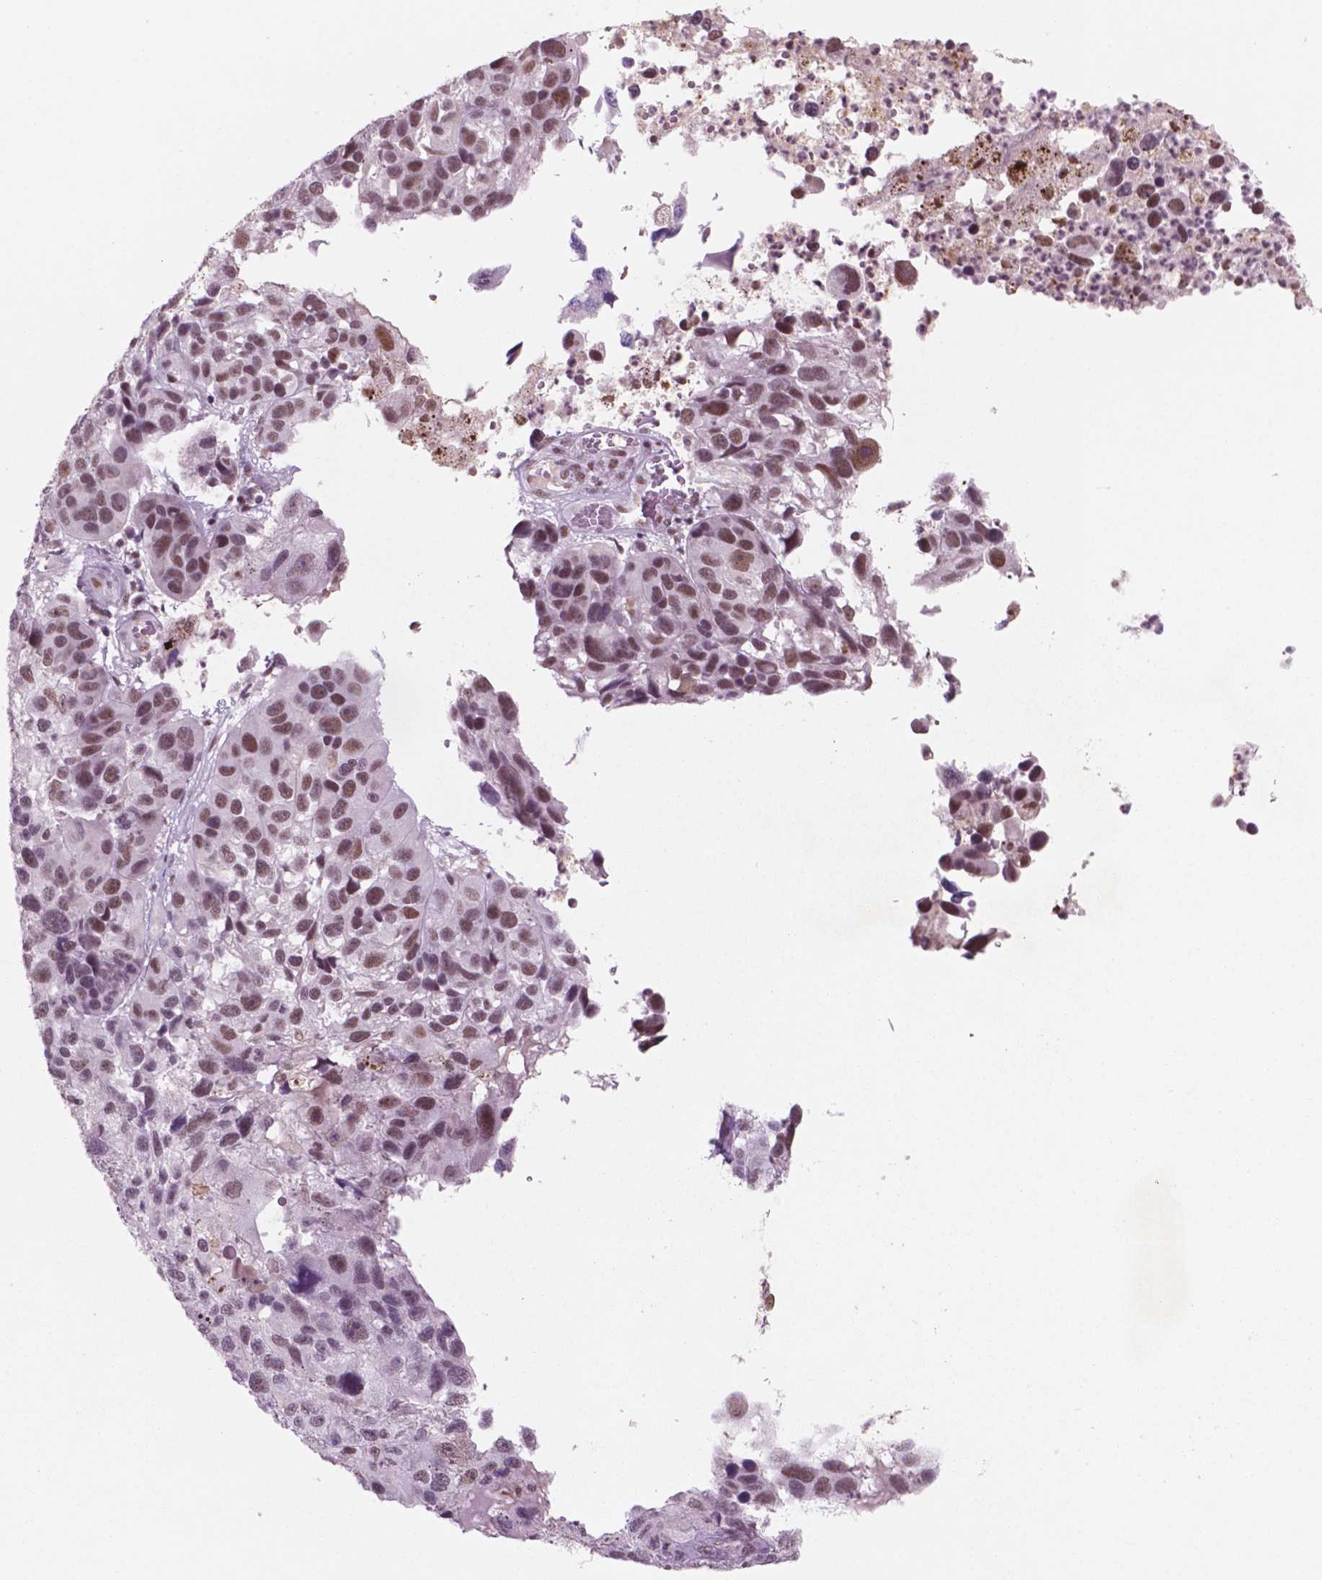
{"staining": {"intensity": "moderate", "quantity": "25%-75%", "location": "nuclear"}, "tissue": "melanoma", "cell_type": "Tumor cells", "image_type": "cancer", "snomed": [{"axis": "morphology", "description": "Malignant melanoma, NOS"}, {"axis": "topography", "description": "Skin"}], "caption": "Protein staining demonstrates moderate nuclear staining in about 25%-75% of tumor cells in malignant melanoma.", "gene": "CTR9", "patient": {"sex": "male", "age": 53}}